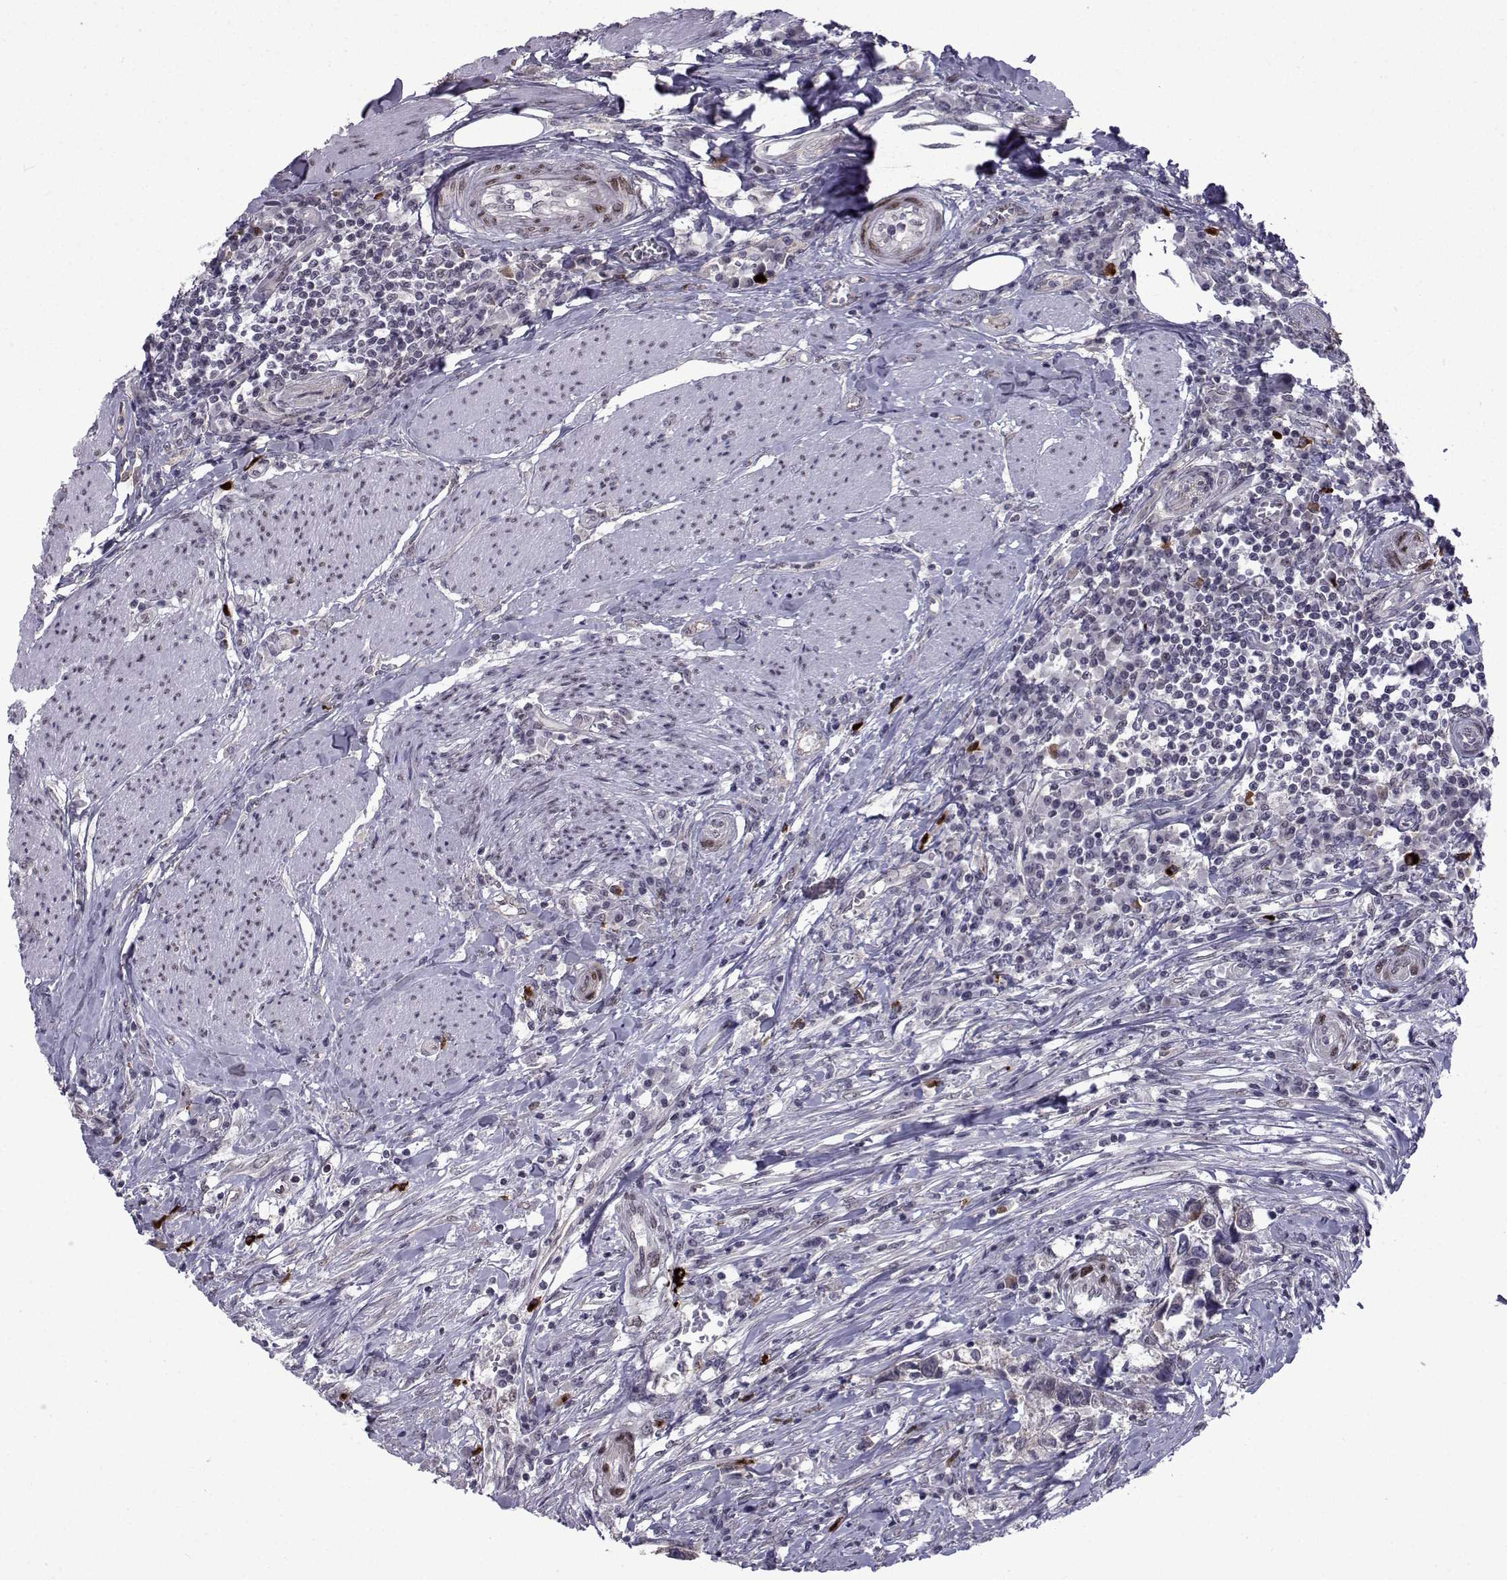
{"staining": {"intensity": "negative", "quantity": "none", "location": "none"}, "tissue": "urothelial cancer", "cell_type": "Tumor cells", "image_type": "cancer", "snomed": [{"axis": "morphology", "description": "Urothelial carcinoma, NOS"}, {"axis": "morphology", "description": "Urothelial carcinoma, High grade"}, {"axis": "topography", "description": "Urinary bladder"}], "caption": "Tumor cells show no significant protein positivity in urothelial cancer.", "gene": "RBM24", "patient": {"sex": "male", "age": 63}}